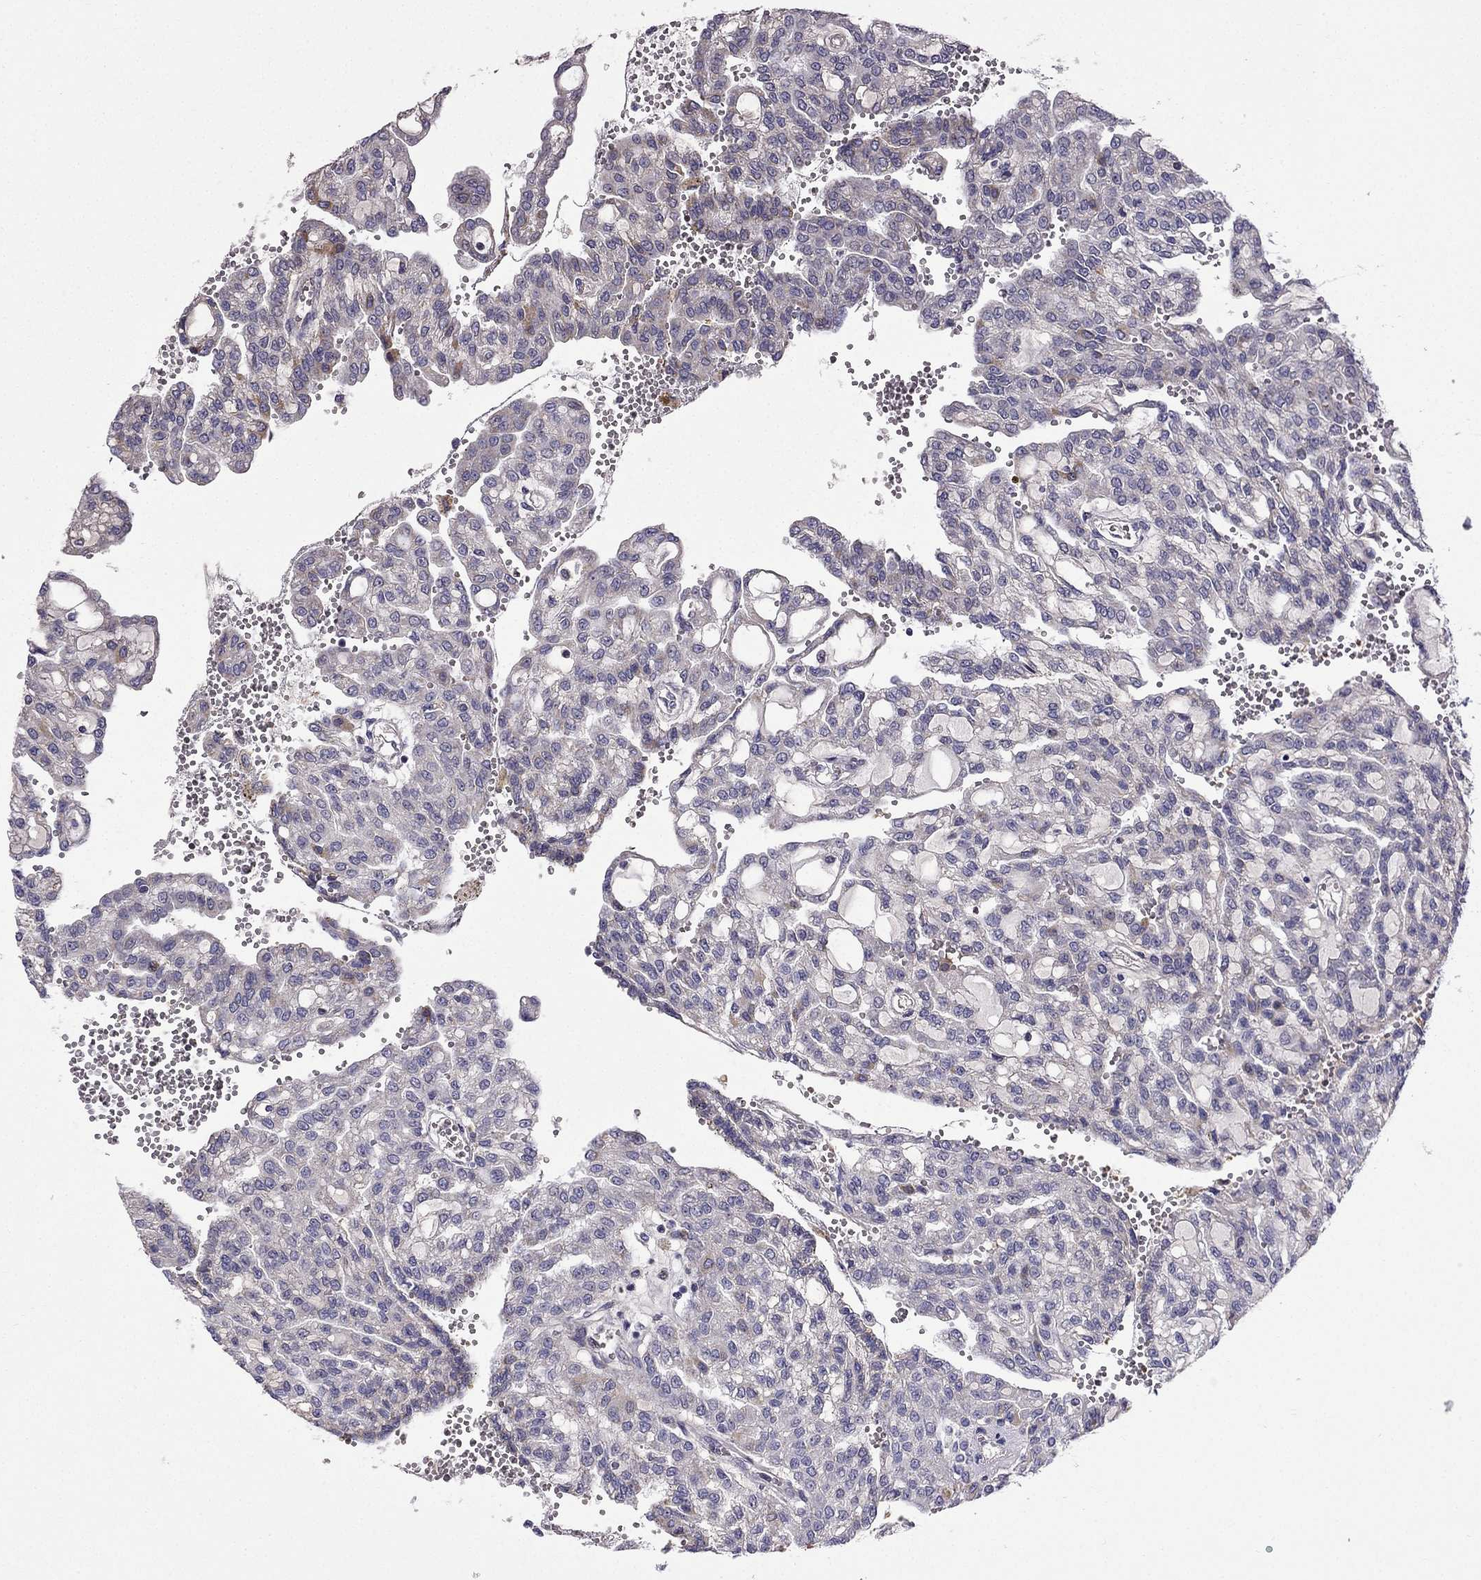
{"staining": {"intensity": "negative", "quantity": "none", "location": "none"}, "tissue": "renal cancer", "cell_type": "Tumor cells", "image_type": "cancer", "snomed": [{"axis": "morphology", "description": "Adenocarcinoma, NOS"}, {"axis": "topography", "description": "Kidney"}], "caption": "Immunohistochemistry (IHC) micrograph of neoplastic tissue: human renal cancer (adenocarcinoma) stained with DAB shows no significant protein staining in tumor cells.", "gene": "SLC6A2", "patient": {"sex": "male", "age": 63}}